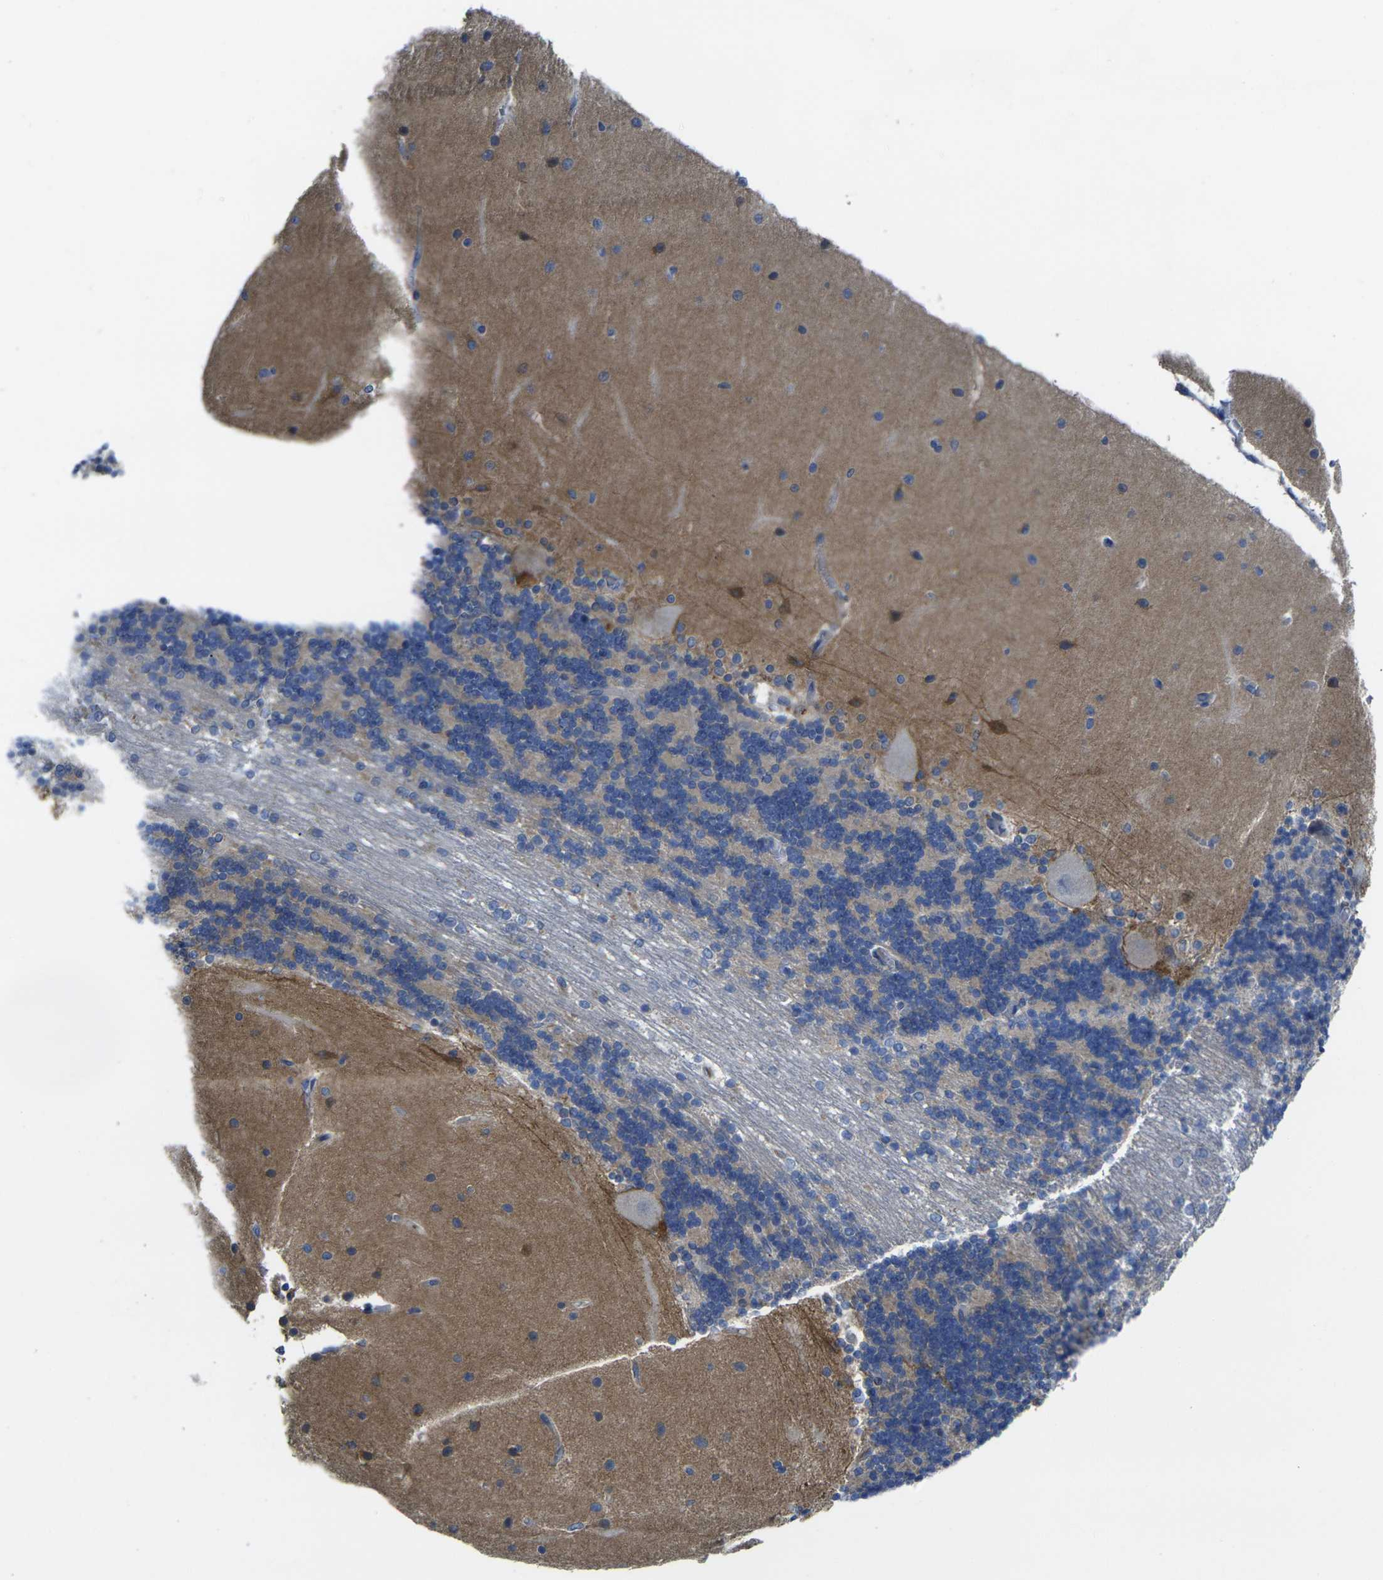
{"staining": {"intensity": "weak", "quantity": "25%-75%", "location": "cytoplasmic/membranous"}, "tissue": "cerebellum", "cell_type": "Cells in granular layer", "image_type": "normal", "snomed": [{"axis": "morphology", "description": "Normal tissue, NOS"}, {"axis": "topography", "description": "Cerebellum"}], "caption": "Immunohistochemistry staining of unremarkable cerebellum, which demonstrates low levels of weak cytoplasmic/membranous staining in approximately 25%-75% of cells in granular layer indicating weak cytoplasmic/membranous protein expression. The staining was performed using DAB (3,3'-diaminobenzidine) (brown) for protein detection and nuclei were counterstained in hematoxylin (blue).", "gene": "GNA12", "patient": {"sex": "female", "age": 54}}